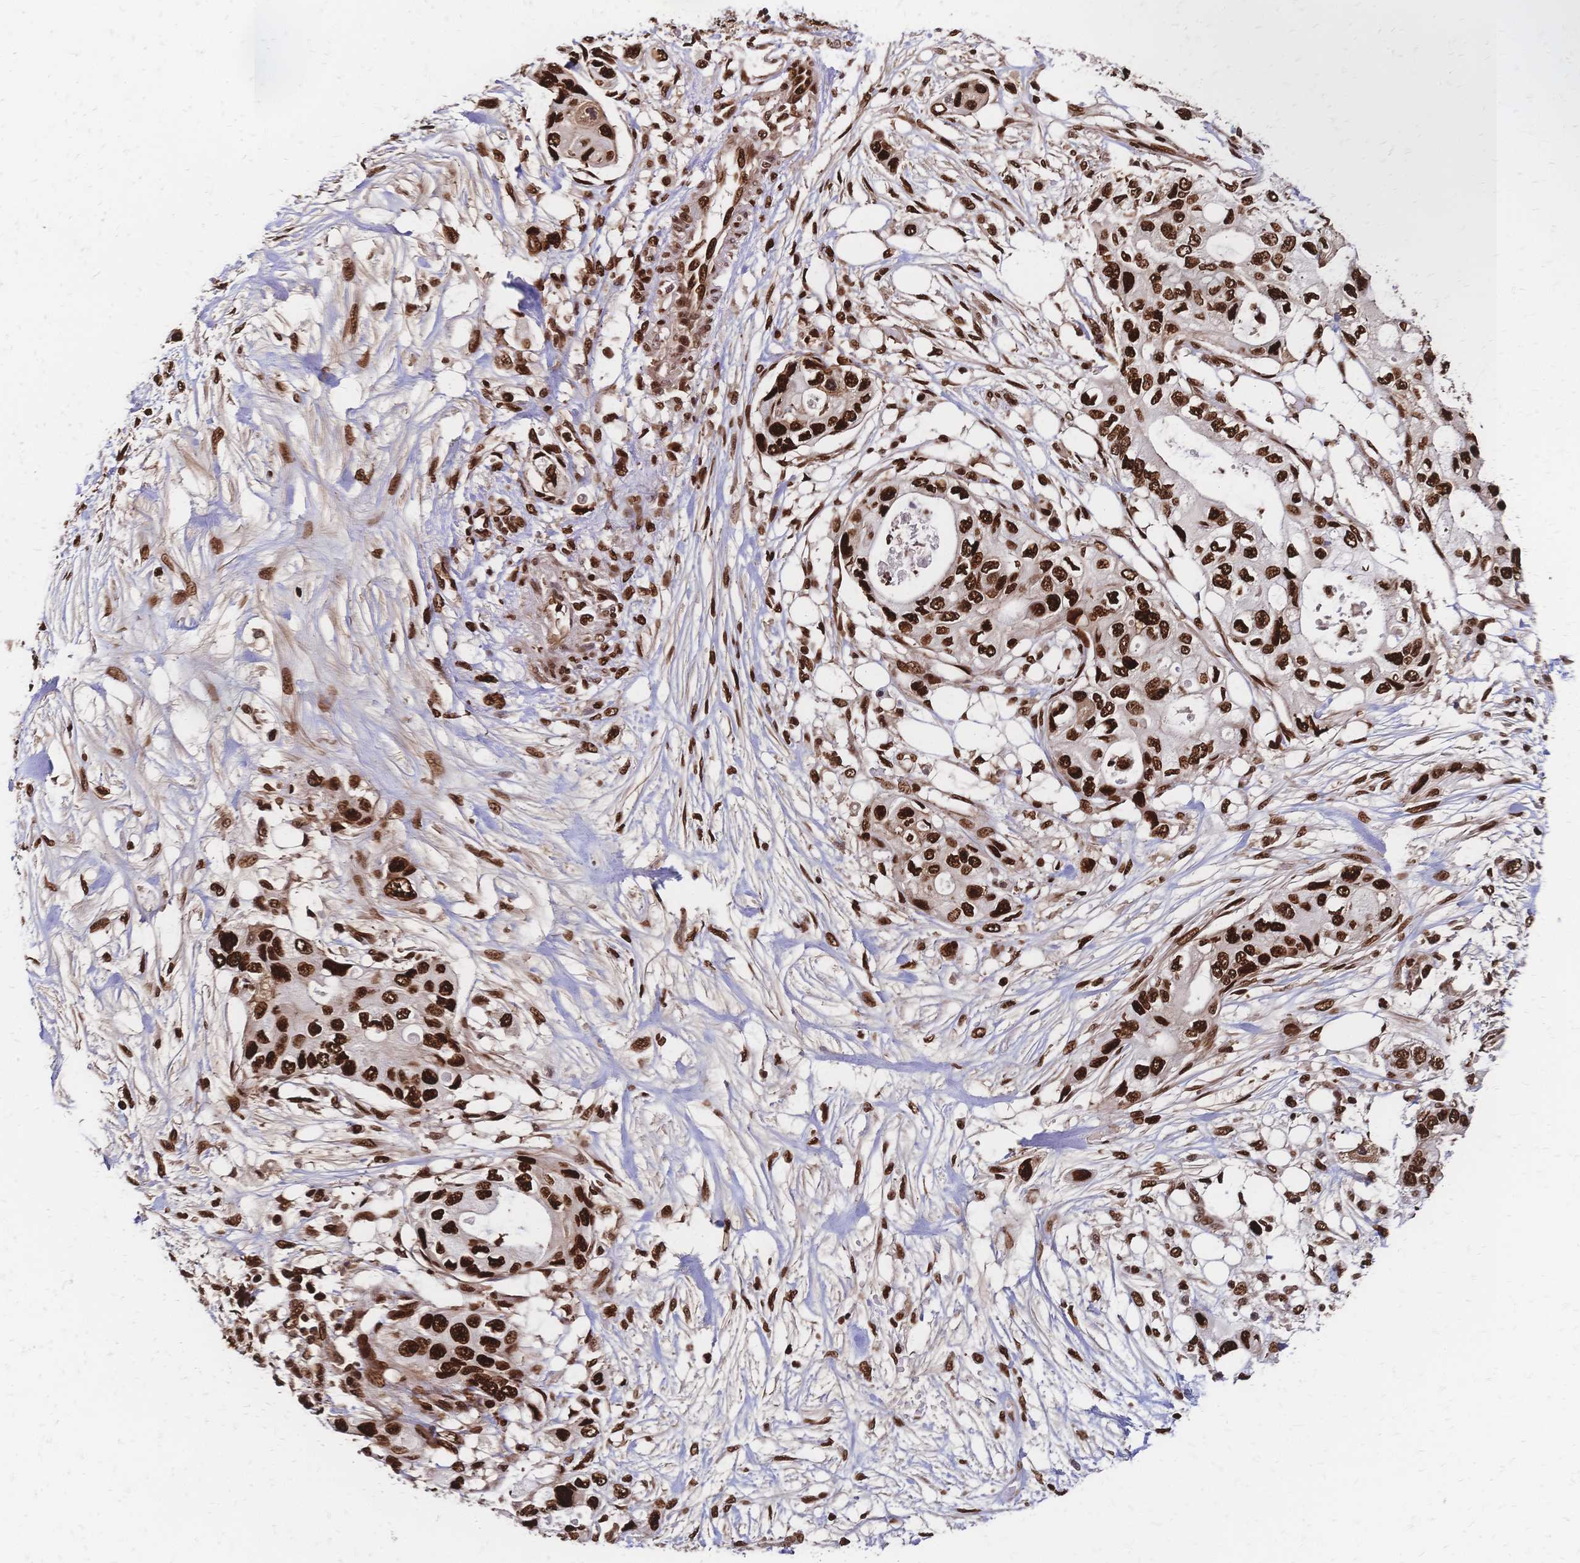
{"staining": {"intensity": "strong", "quantity": ">75%", "location": "nuclear"}, "tissue": "pancreatic cancer", "cell_type": "Tumor cells", "image_type": "cancer", "snomed": [{"axis": "morphology", "description": "Adenocarcinoma, NOS"}, {"axis": "topography", "description": "Pancreas"}], "caption": "A high amount of strong nuclear staining is present in approximately >75% of tumor cells in pancreatic adenocarcinoma tissue.", "gene": "HDGF", "patient": {"sex": "female", "age": 63}}